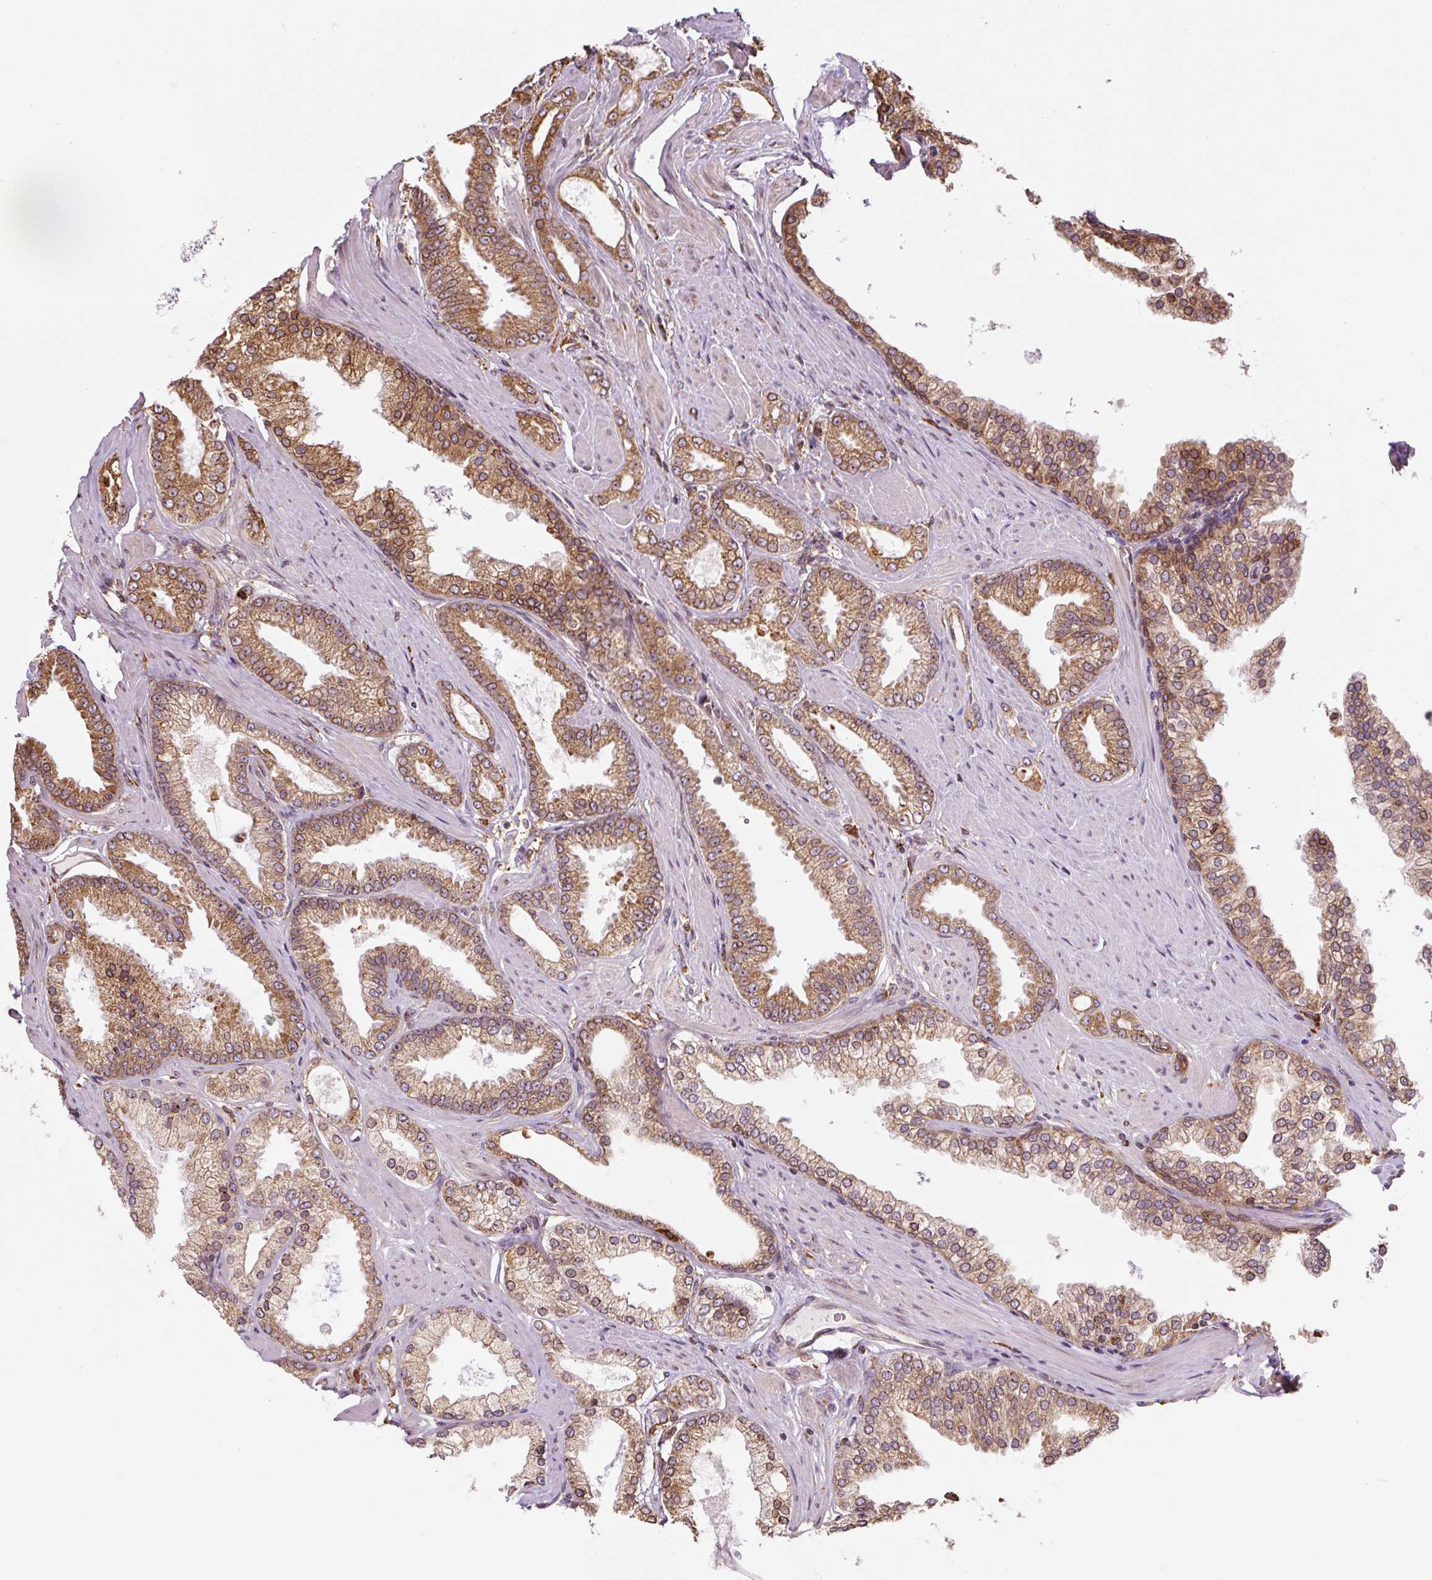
{"staining": {"intensity": "moderate", "quantity": ">75%", "location": "cytoplasmic/membranous"}, "tissue": "prostate cancer", "cell_type": "Tumor cells", "image_type": "cancer", "snomed": [{"axis": "morphology", "description": "Adenocarcinoma, Low grade"}, {"axis": "topography", "description": "Prostate"}], "caption": "DAB immunohistochemical staining of human prostate low-grade adenocarcinoma displays moderate cytoplasmic/membranous protein staining in about >75% of tumor cells.", "gene": "PRKCSH", "patient": {"sex": "male", "age": 42}}